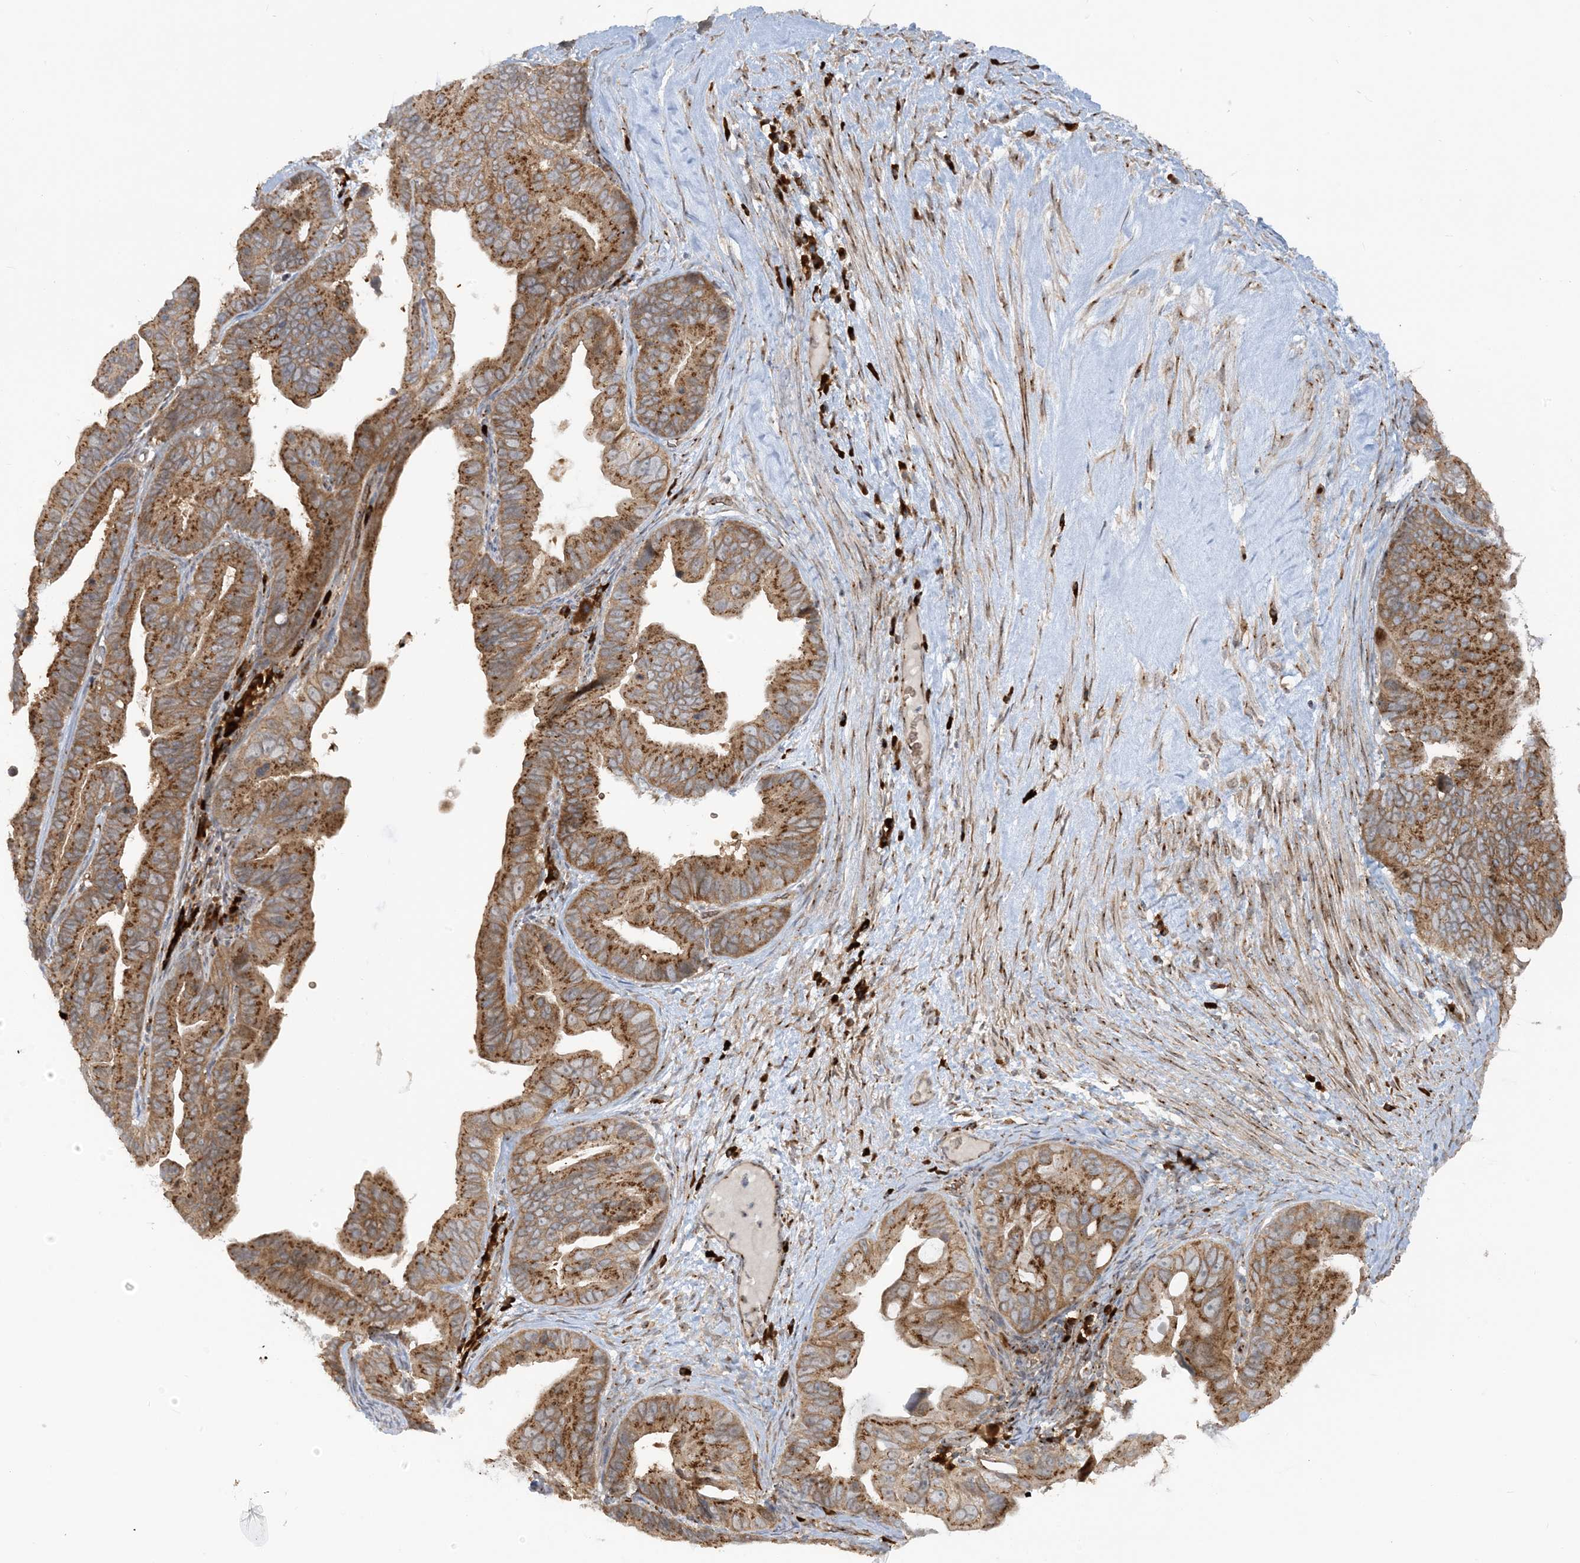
{"staining": {"intensity": "moderate", "quantity": ">75%", "location": "cytoplasmic/membranous"}, "tissue": "ovarian cancer", "cell_type": "Tumor cells", "image_type": "cancer", "snomed": [{"axis": "morphology", "description": "Cystadenocarcinoma, serous, NOS"}, {"axis": "topography", "description": "Ovary"}], "caption": "Protein expression analysis of human ovarian cancer reveals moderate cytoplasmic/membranous expression in about >75% of tumor cells. (brown staining indicates protein expression, while blue staining denotes nuclei).", "gene": "RPP40", "patient": {"sex": "female", "age": 56}}